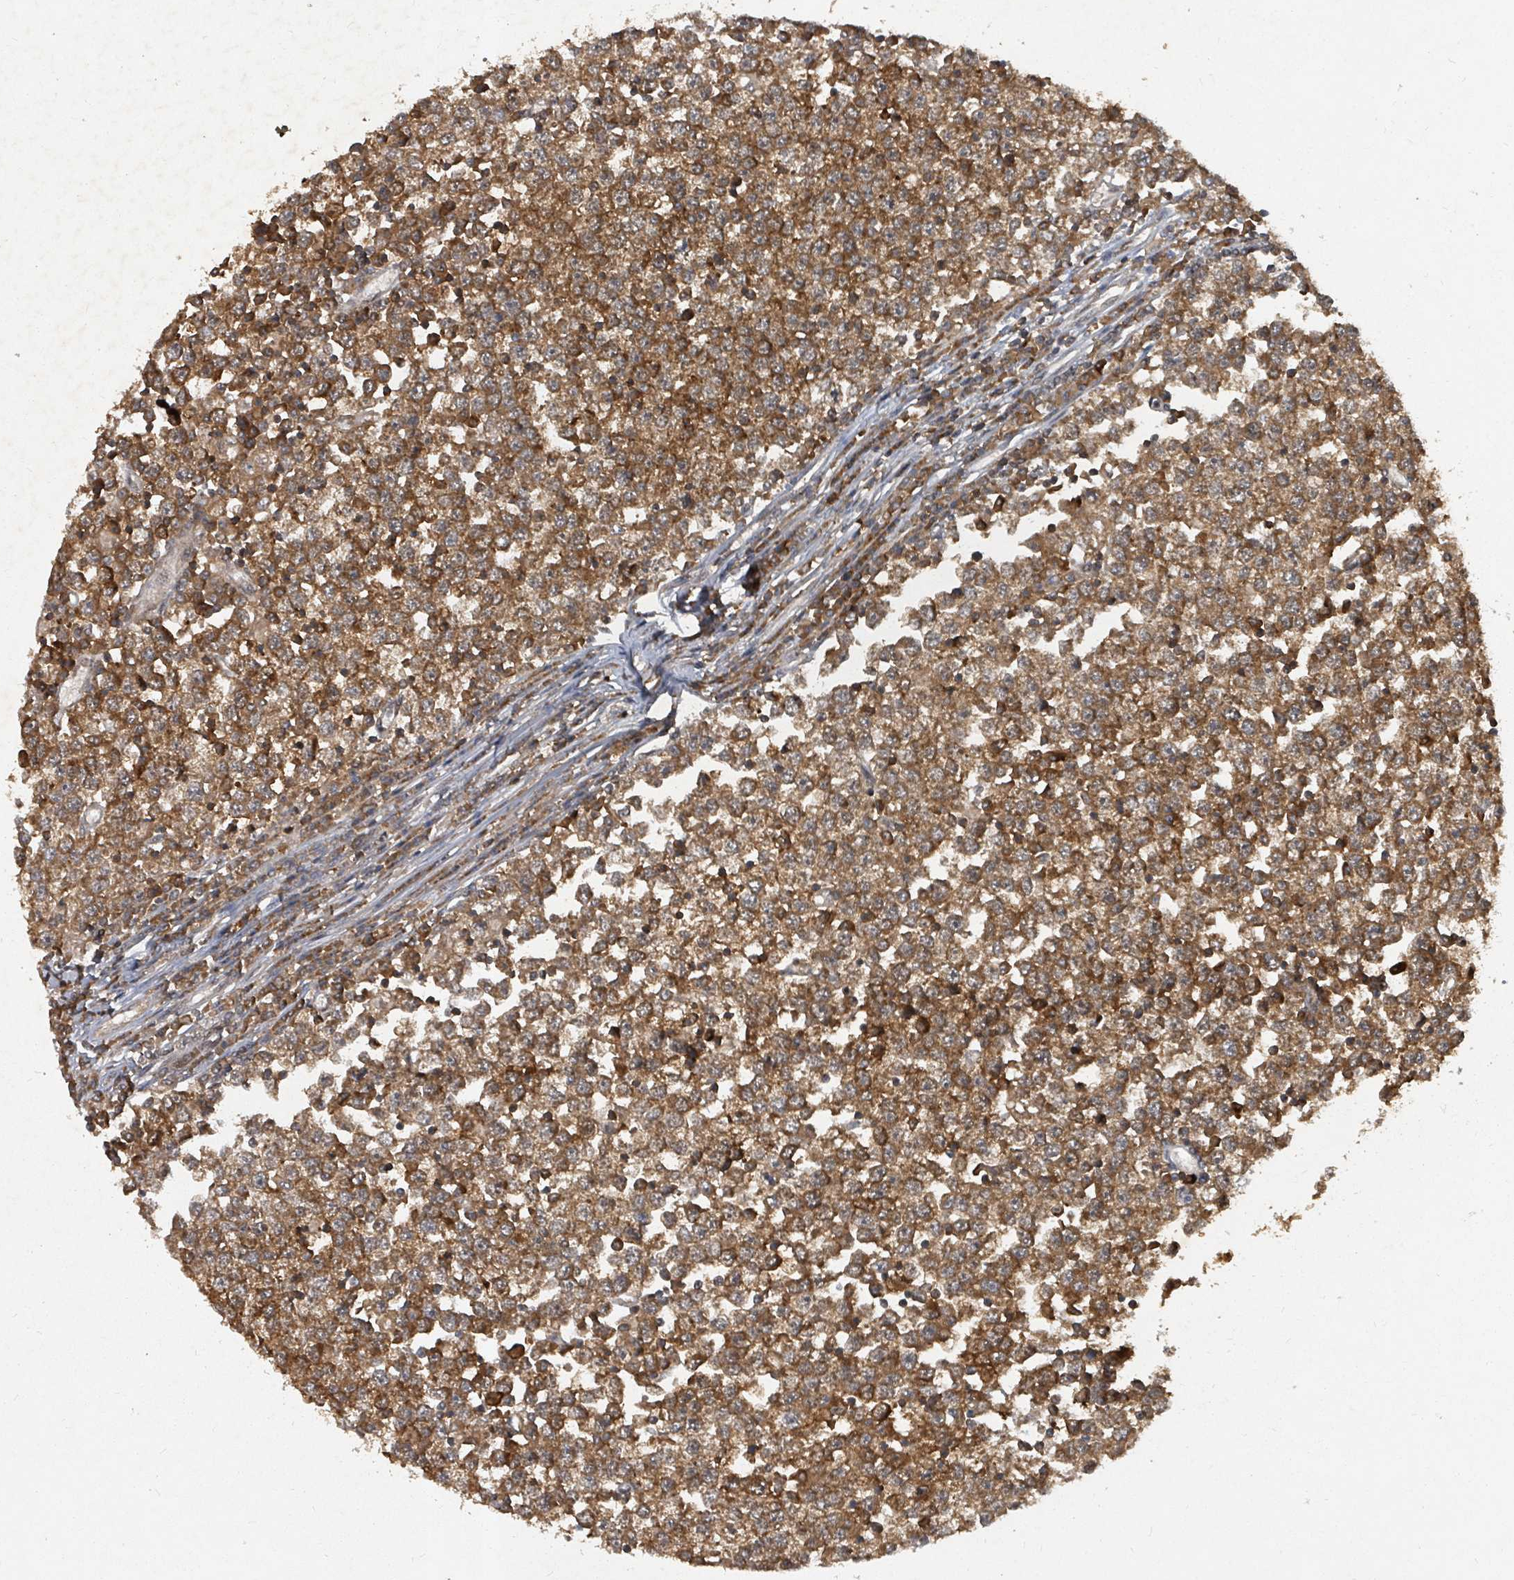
{"staining": {"intensity": "strong", "quantity": ">75%", "location": "cytoplasmic/membranous"}, "tissue": "testis cancer", "cell_type": "Tumor cells", "image_type": "cancer", "snomed": [{"axis": "morphology", "description": "Seminoma, NOS"}, {"axis": "topography", "description": "Testis"}], "caption": "Testis seminoma stained for a protein exhibits strong cytoplasmic/membranous positivity in tumor cells. Using DAB (3,3'-diaminobenzidine) (brown) and hematoxylin (blue) stains, captured at high magnification using brightfield microscopy.", "gene": "KDM4E", "patient": {"sex": "male", "age": 65}}